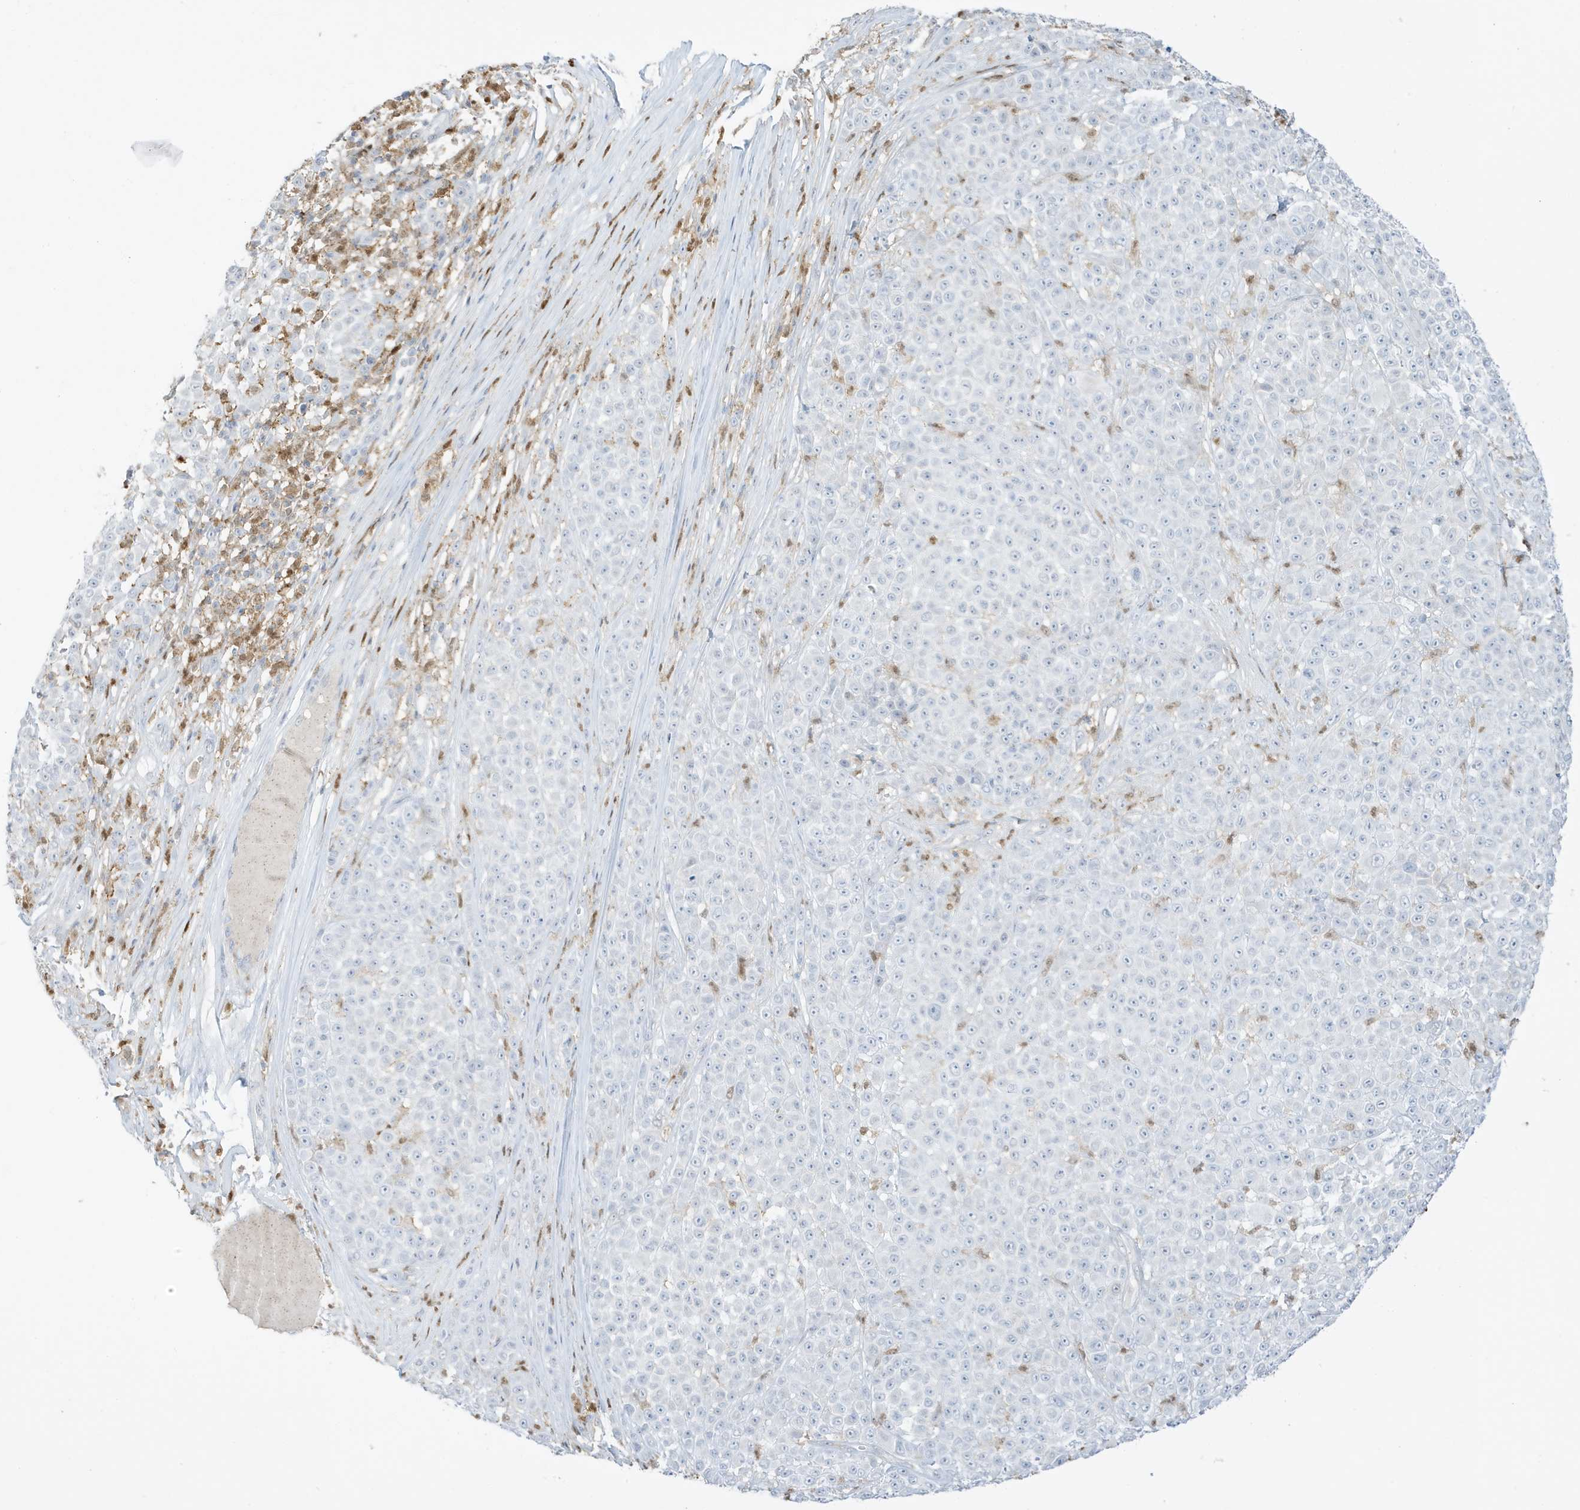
{"staining": {"intensity": "negative", "quantity": "none", "location": "none"}, "tissue": "melanoma", "cell_type": "Tumor cells", "image_type": "cancer", "snomed": [{"axis": "morphology", "description": "Malignant melanoma, NOS"}, {"axis": "topography", "description": "Skin"}], "caption": "Melanoma was stained to show a protein in brown. There is no significant staining in tumor cells.", "gene": "GCA", "patient": {"sex": "female", "age": 94}}